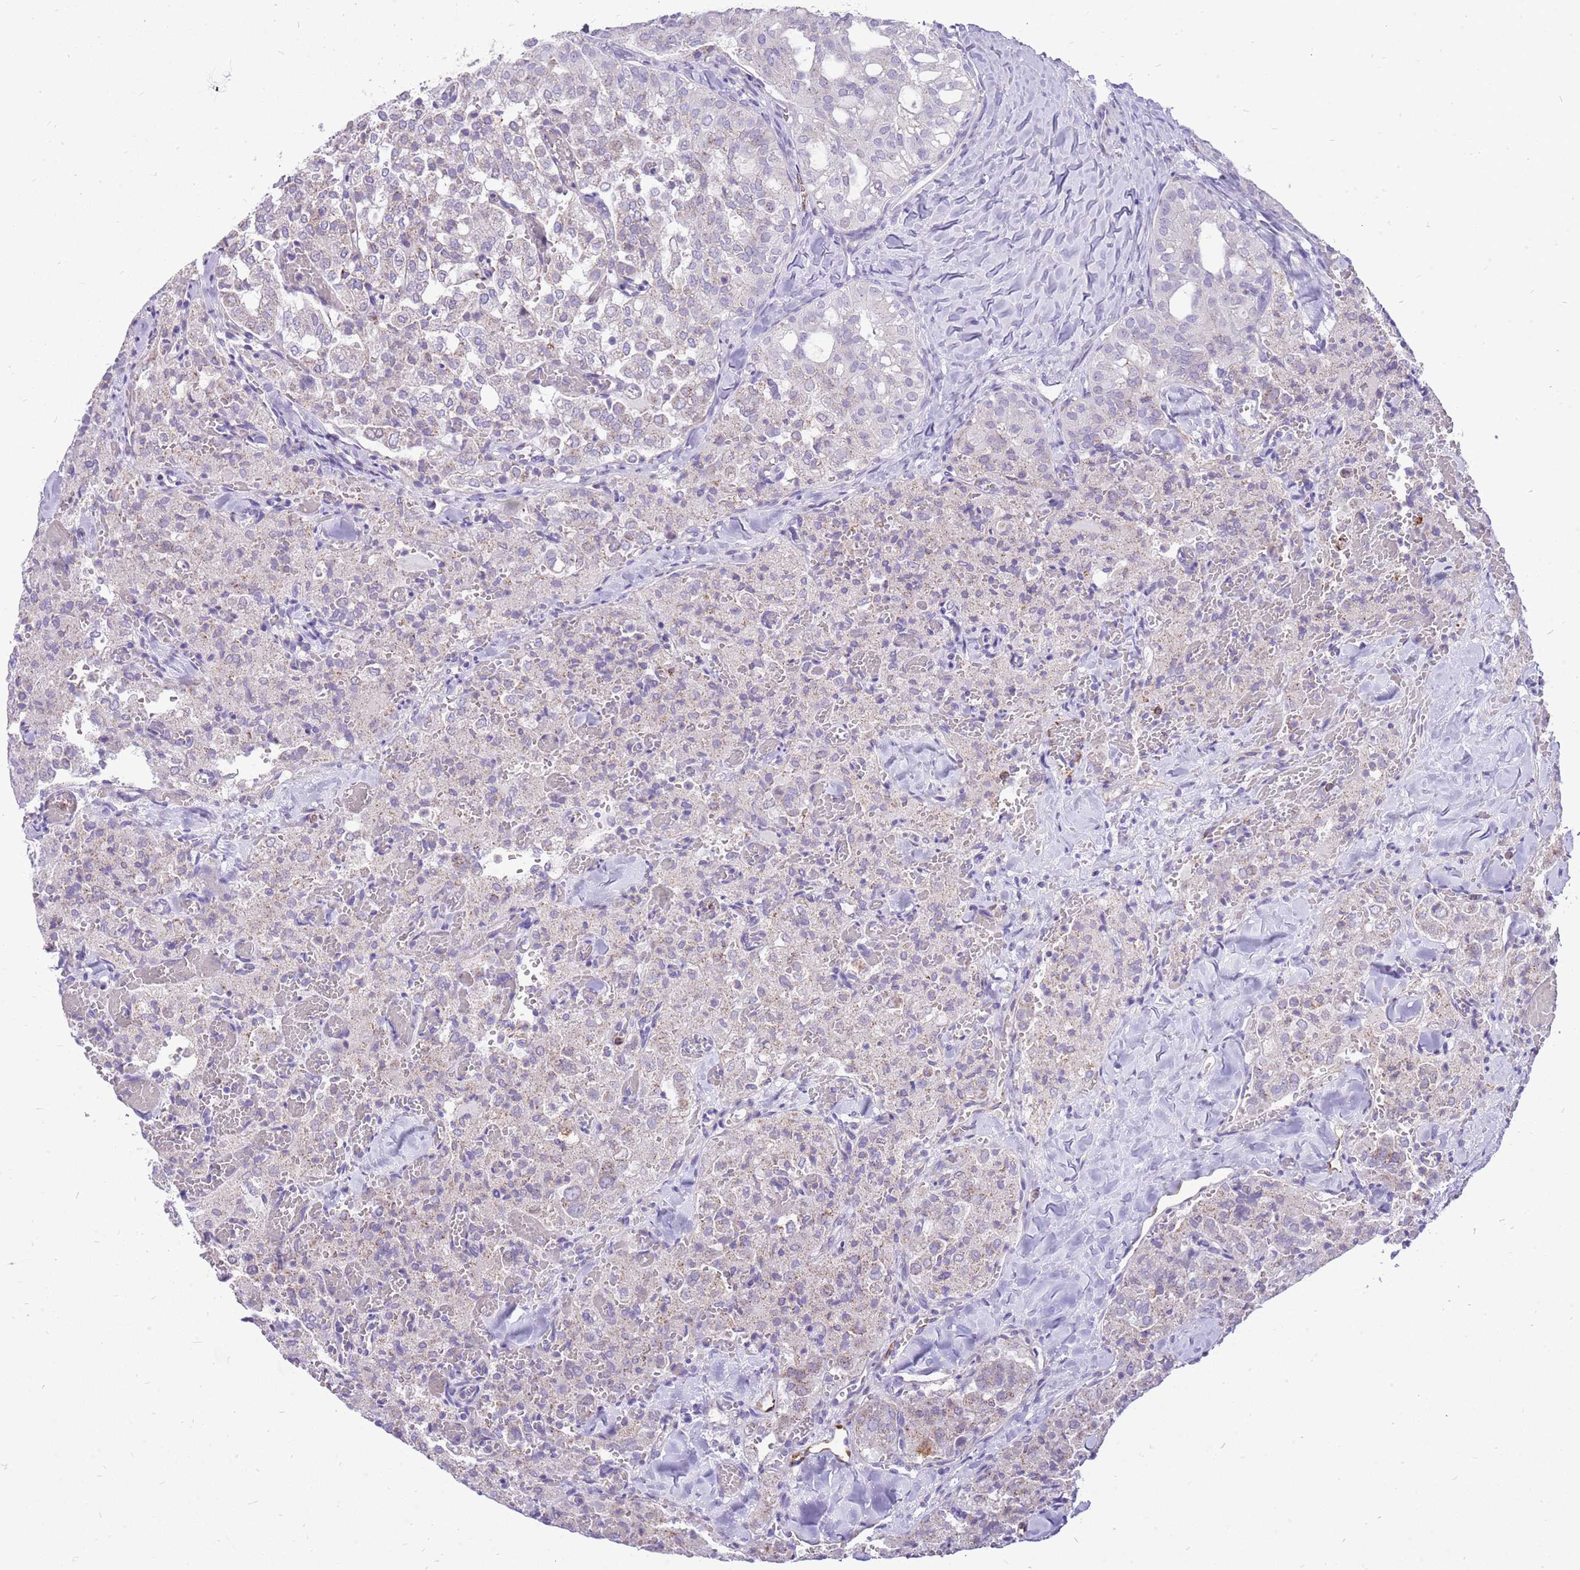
{"staining": {"intensity": "weak", "quantity": "<25%", "location": "cytoplasmic/membranous"}, "tissue": "thyroid cancer", "cell_type": "Tumor cells", "image_type": "cancer", "snomed": [{"axis": "morphology", "description": "Follicular adenoma carcinoma, NOS"}, {"axis": "topography", "description": "Thyroid gland"}], "caption": "Tumor cells are negative for brown protein staining in thyroid cancer (follicular adenoma carcinoma).", "gene": "PCNX1", "patient": {"sex": "male", "age": 75}}